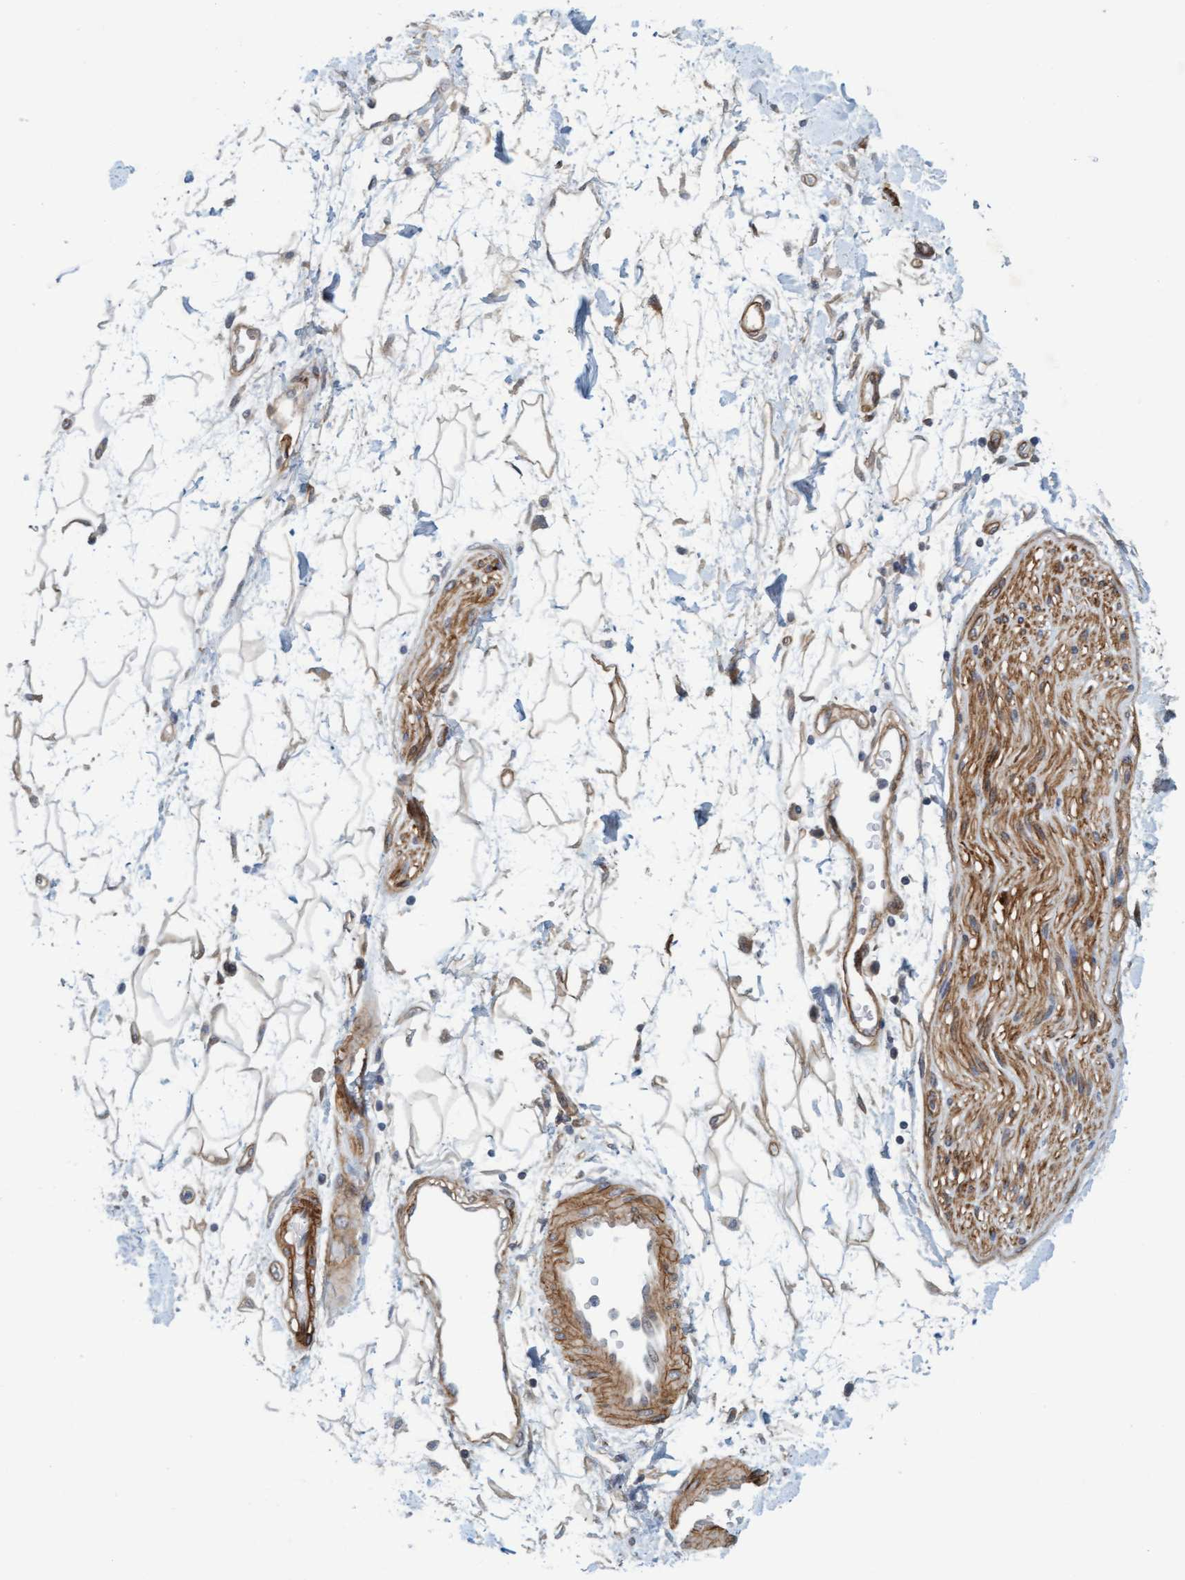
{"staining": {"intensity": "weak", "quantity": ">75%", "location": "cytoplasmic/membranous"}, "tissue": "adipose tissue", "cell_type": "Adipocytes", "image_type": "normal", "snomed": [{"axis": "morphology", "description": "Normal tissue, NOS"}, {"axis": "morphology", "description": "Adenocarcinoma, NOS"}, {"axis": "topography", "description": "Duodenum"}, {"axis": "topography", "description": "Peripheral nerve tissue"}], "caption": "IHC micrograph of normal adipose tissue: human adipose tissue stained using IHC exhibits low levels of weak protein expression localized specifically in the cytoplasmic/membranous of adipocytes, appearing as a cytoplasmic/membranous brown color.", "gene": "TSTD2", "patient": {"sex": "female", "age": 60}}